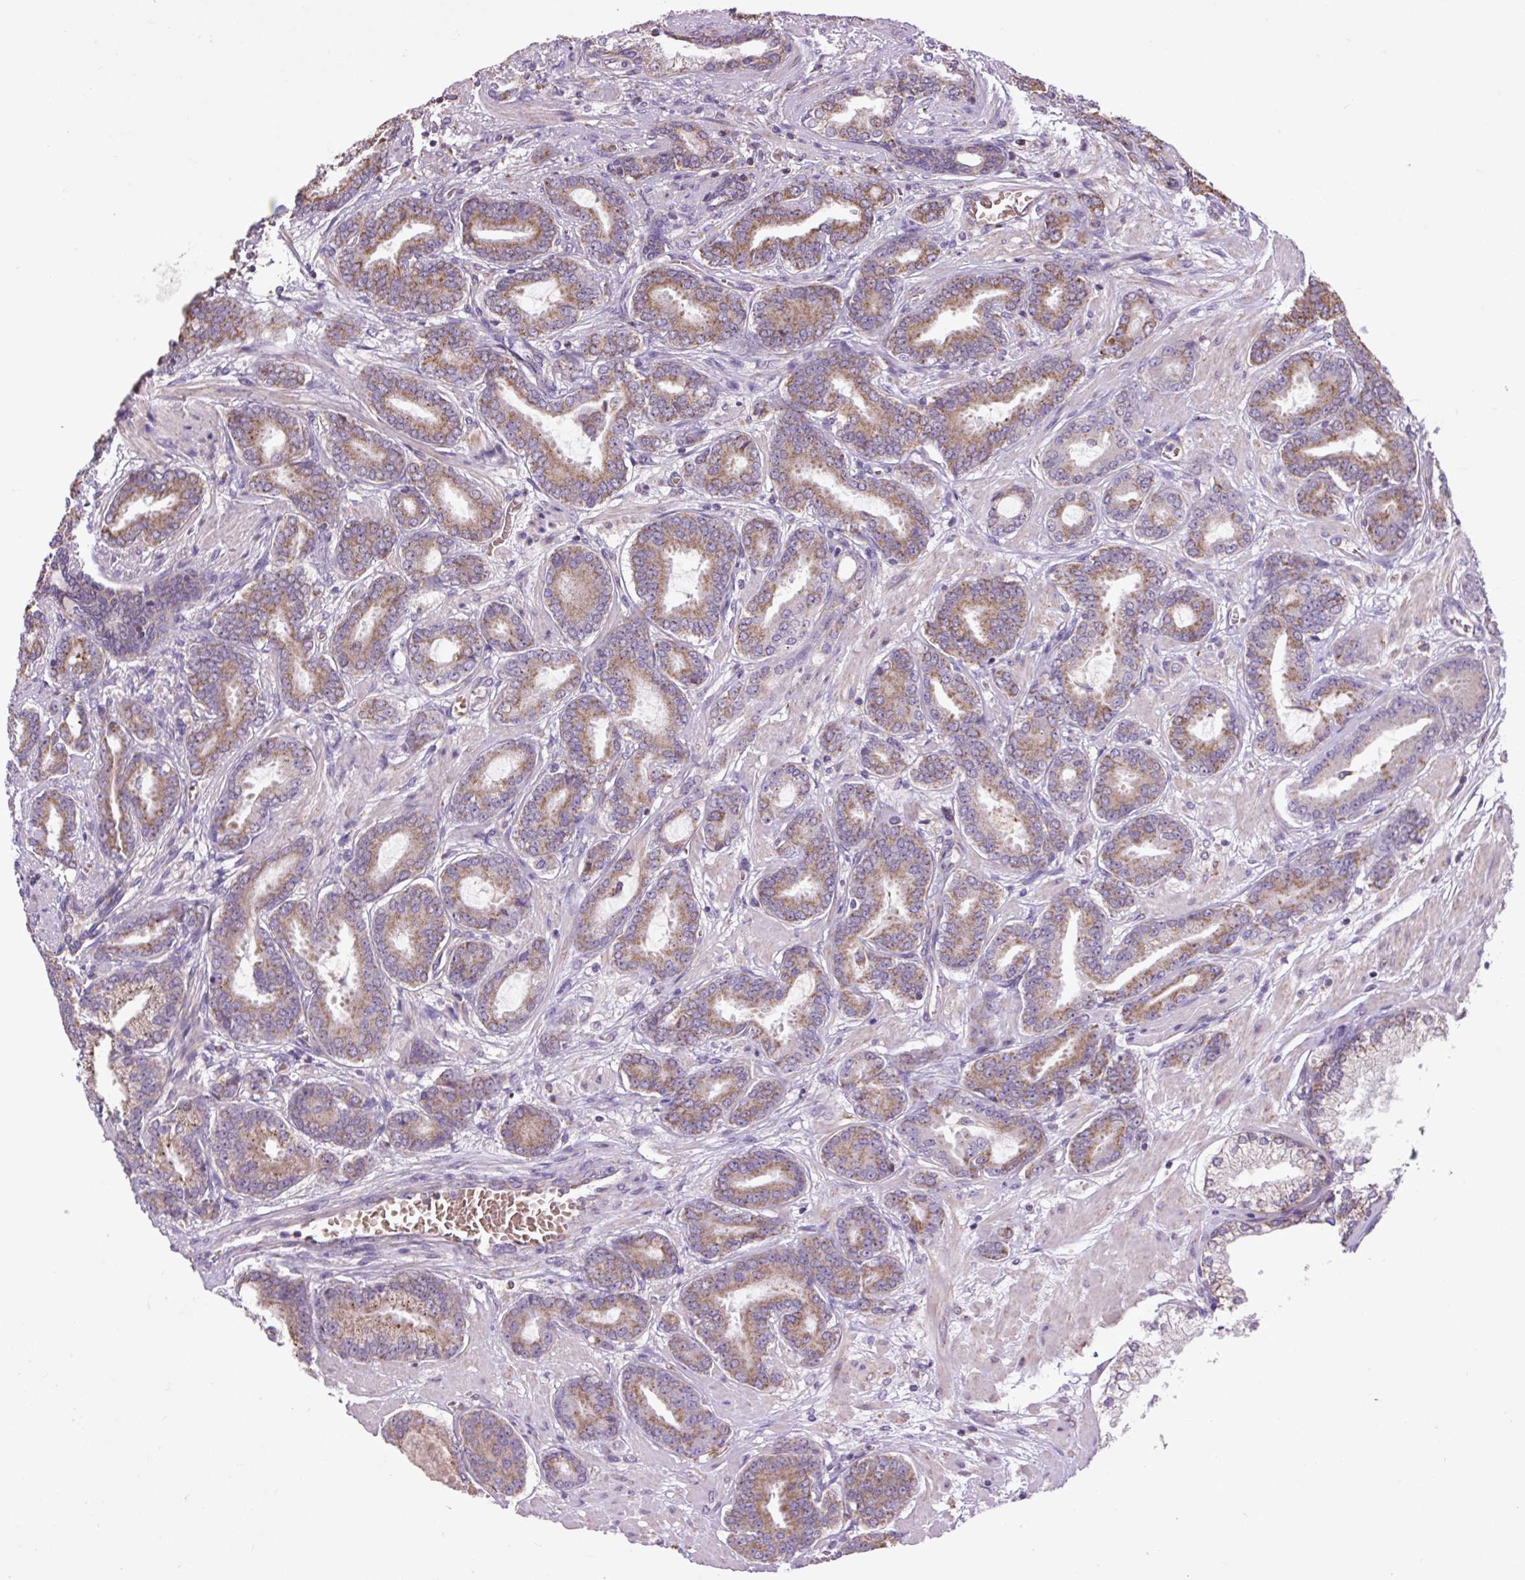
{"staining": {"intensity": "moderate", "quantity": ">75%", "location": "cytoplasmic/membranous"}, "tissue": "prostate cancer", "cell_type": "Tumor cells", "image_type": "cancer", "snomed": [{"axis": "morphology", "description": "Adenocarcinoma, Low grade"}, {"axis": "topography", "description": "Prostate and seminal vesicle, NOS"}], "caption": "Prostate adenocarcinoma (low-grade) stained with DAB immunohistochemistry demonstrates medium levels of moderate cytoplasmic/membranous staining in approximately >75% of tumor cells. The staining was performed using DAB to visualize the protein expression in brown, while the nuclei were stained in blue with hematoxylin (Magnification: 20x).", "gene": "PLCG1", "patient": {"sex": "male", "age": 61}}